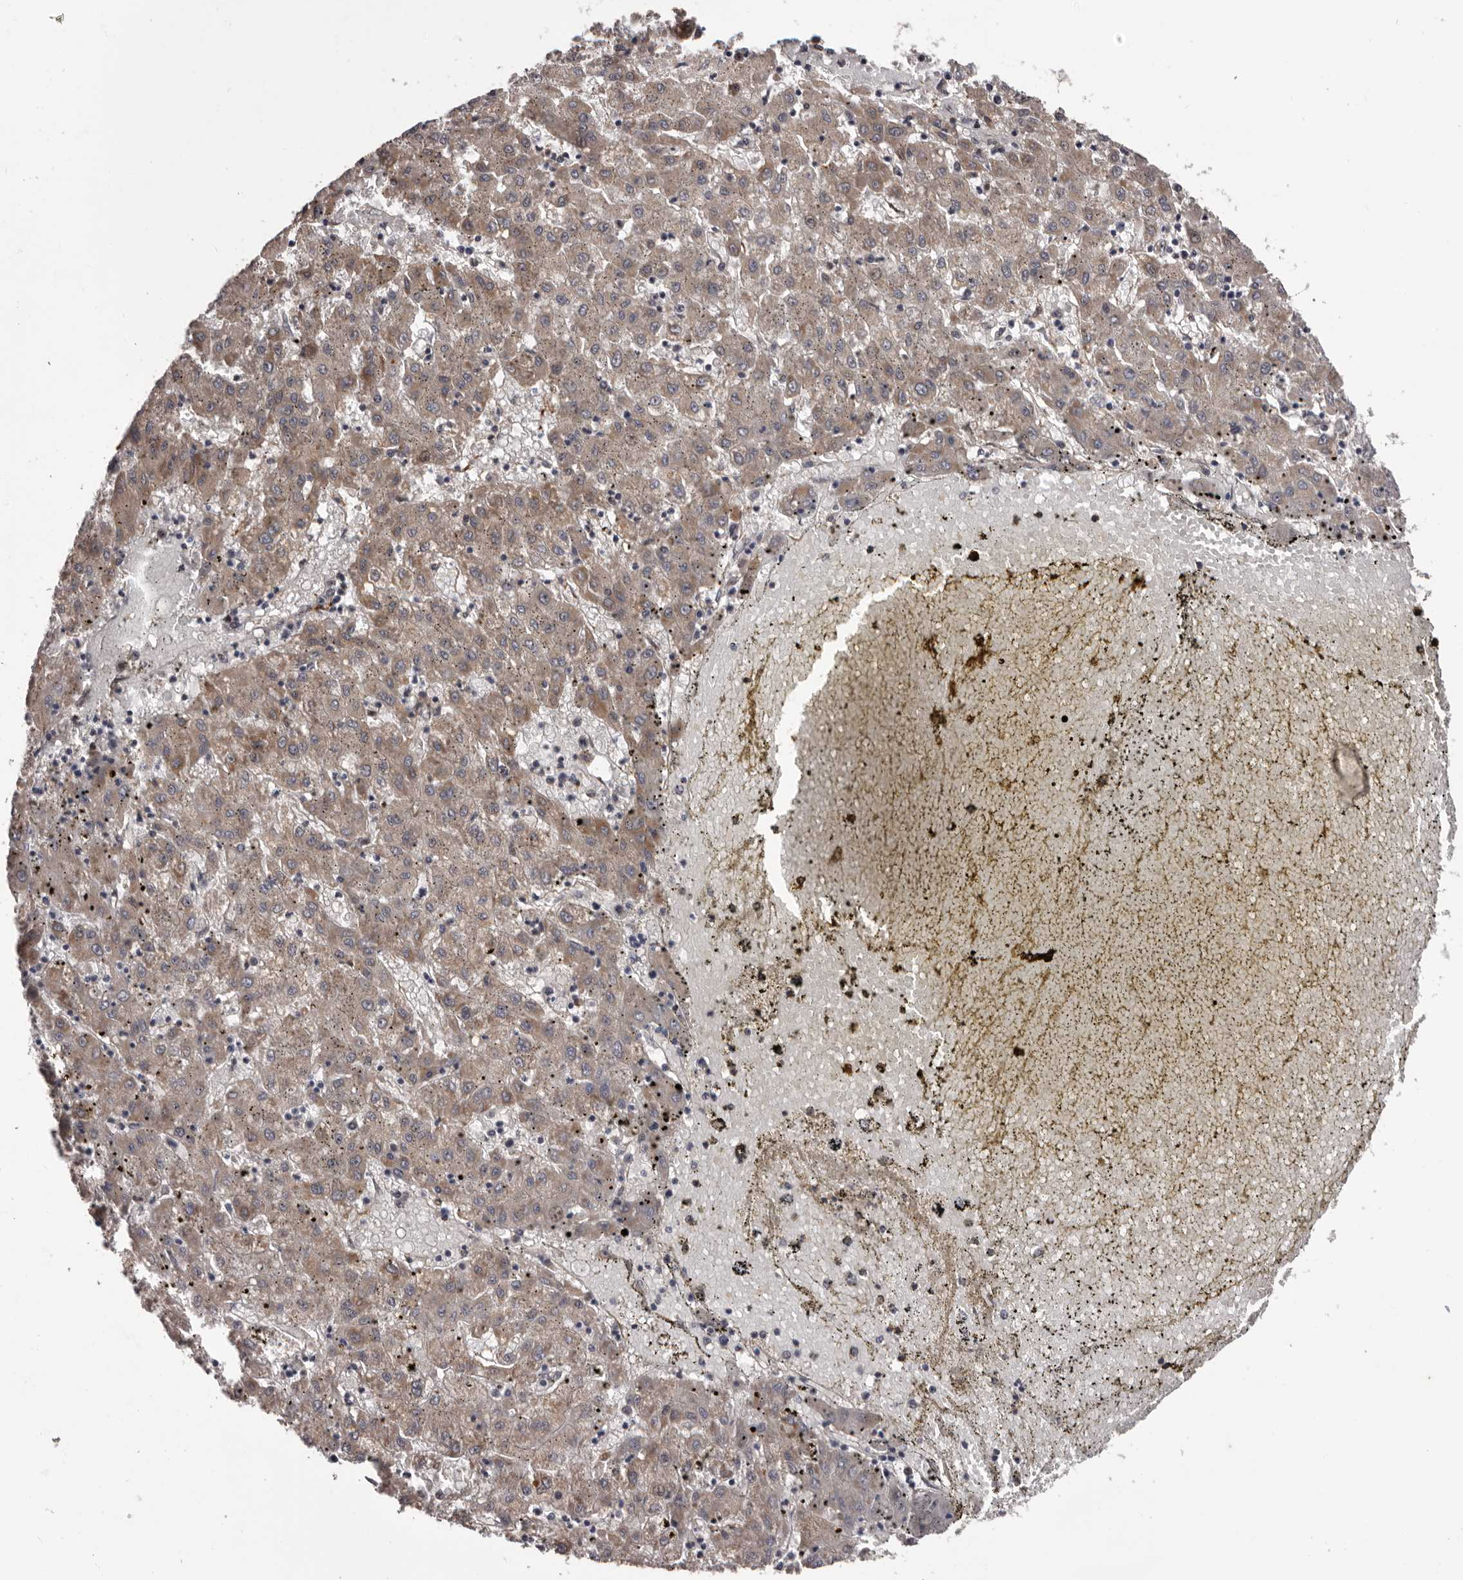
{"staining": {"intensity": "weak", "quantity": "25%-75%", "location": "cytoplasmic/membranous"}, "tissue": "liver cancer", "cell_type": "Tumor cells", "image_type": "cancer", "snomed": [{"axis": "morphology", "description": "Carcinoma, Hepatocellular, NOS"}, {"axis": "topography", "description": "Liver"}], "caption": "Immunohistochemistry (DAB (3,3'-diaminobenzidine)) staining of hepatocellular carcinoma (liver) exhibits weak cytoplasmic/membranous protein expression in about 25%-75% of tumor cells.", "gene": "PRKD1", "patient": {"sex": "male", "age": 72}}